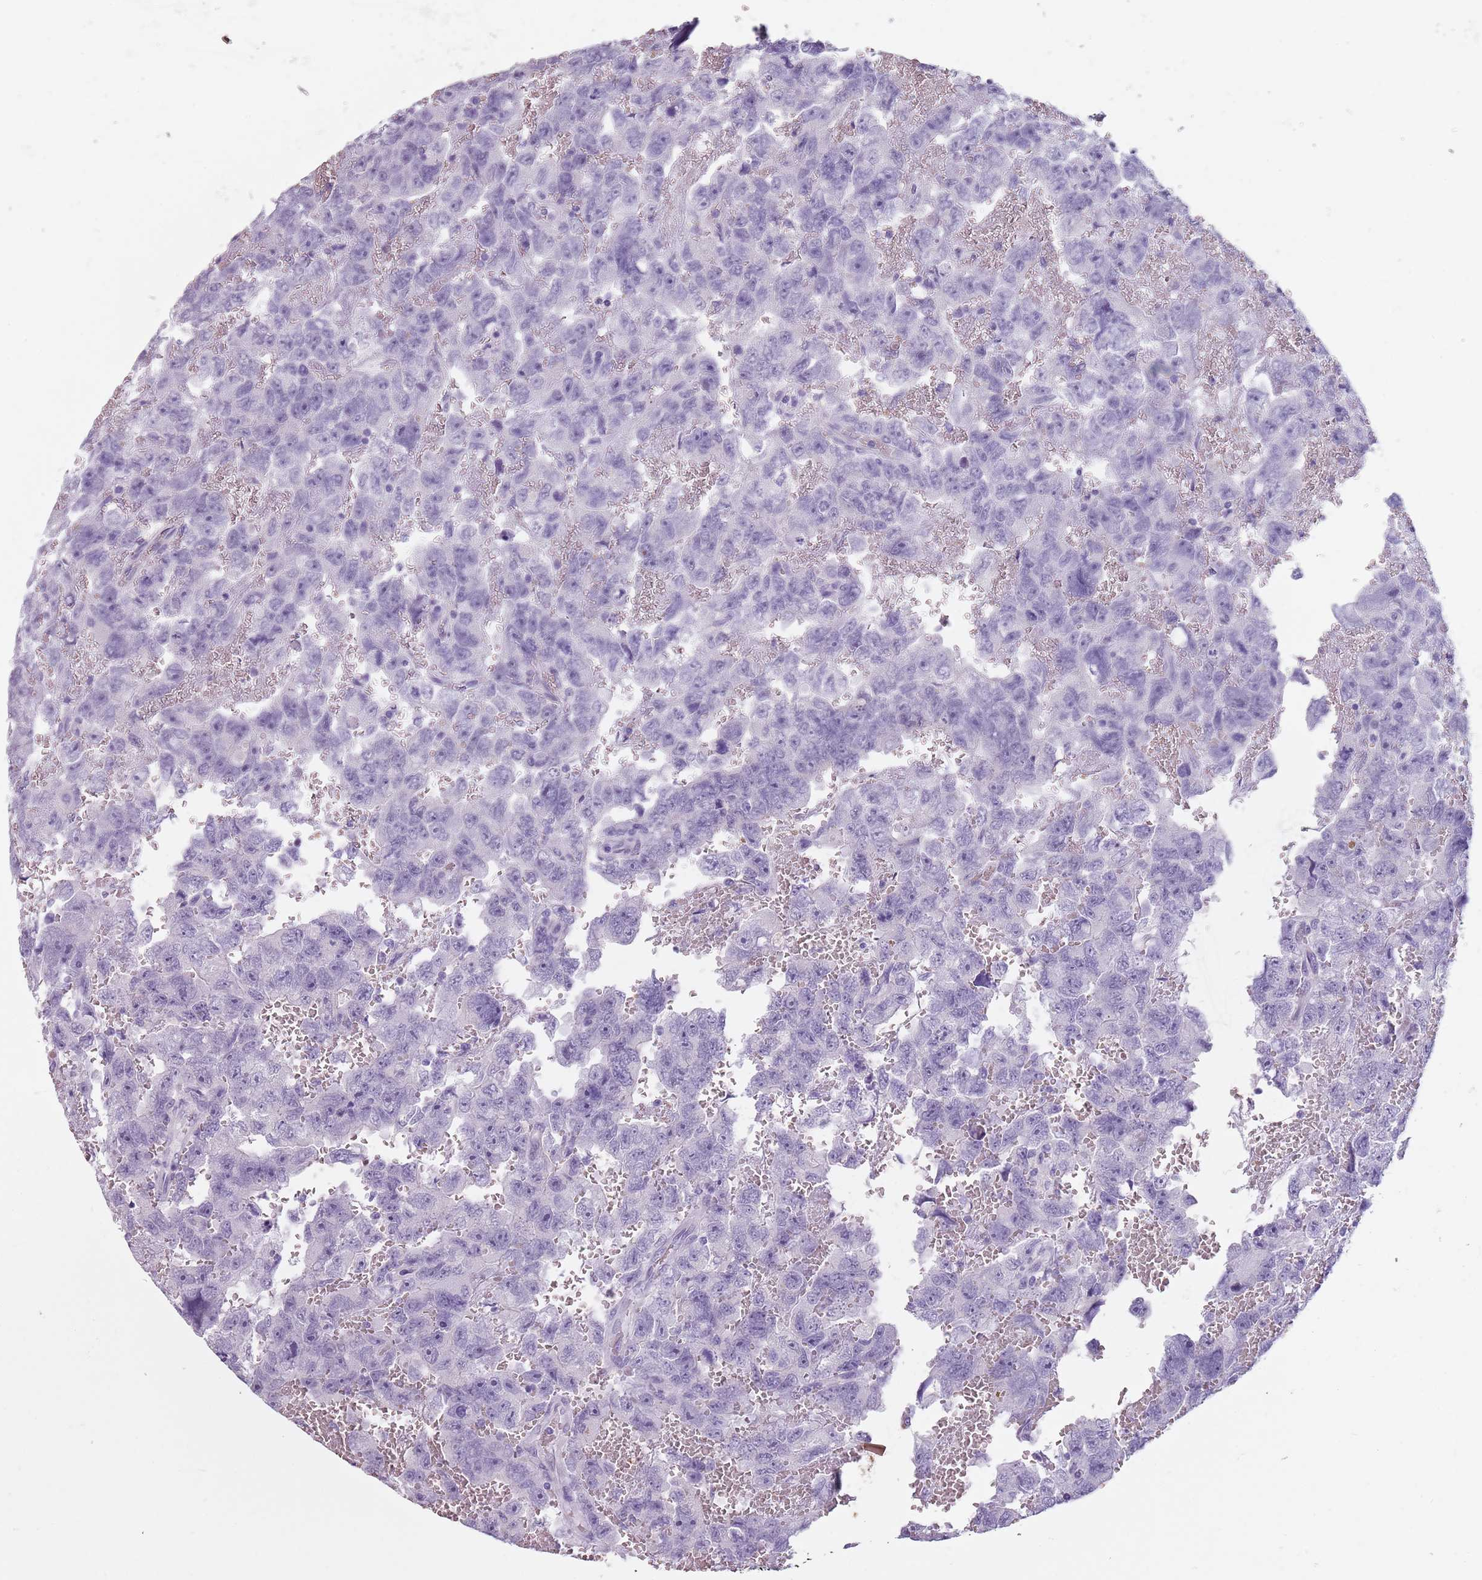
{"staining": {"intensity": "negative", "quantity": "none", "location": "none"}, "tissue": "testis cancer", "cell_type": "Tumor cells", "image_type": "cancer", "snomed": [{"axis": "morphology", "description": "Carcinoma, Embryonal, NOS"}, {"axis": "topography", "description": "Testis"}], "caption": "IHC of human testis cancer (embryonal carcinoma) shows no staining in tumor cells. (DAB IHC visualized using brightfield microscopy, high magnification).", "gene": "SPESP1", "patient": {"sex": "male", "age": 45}}